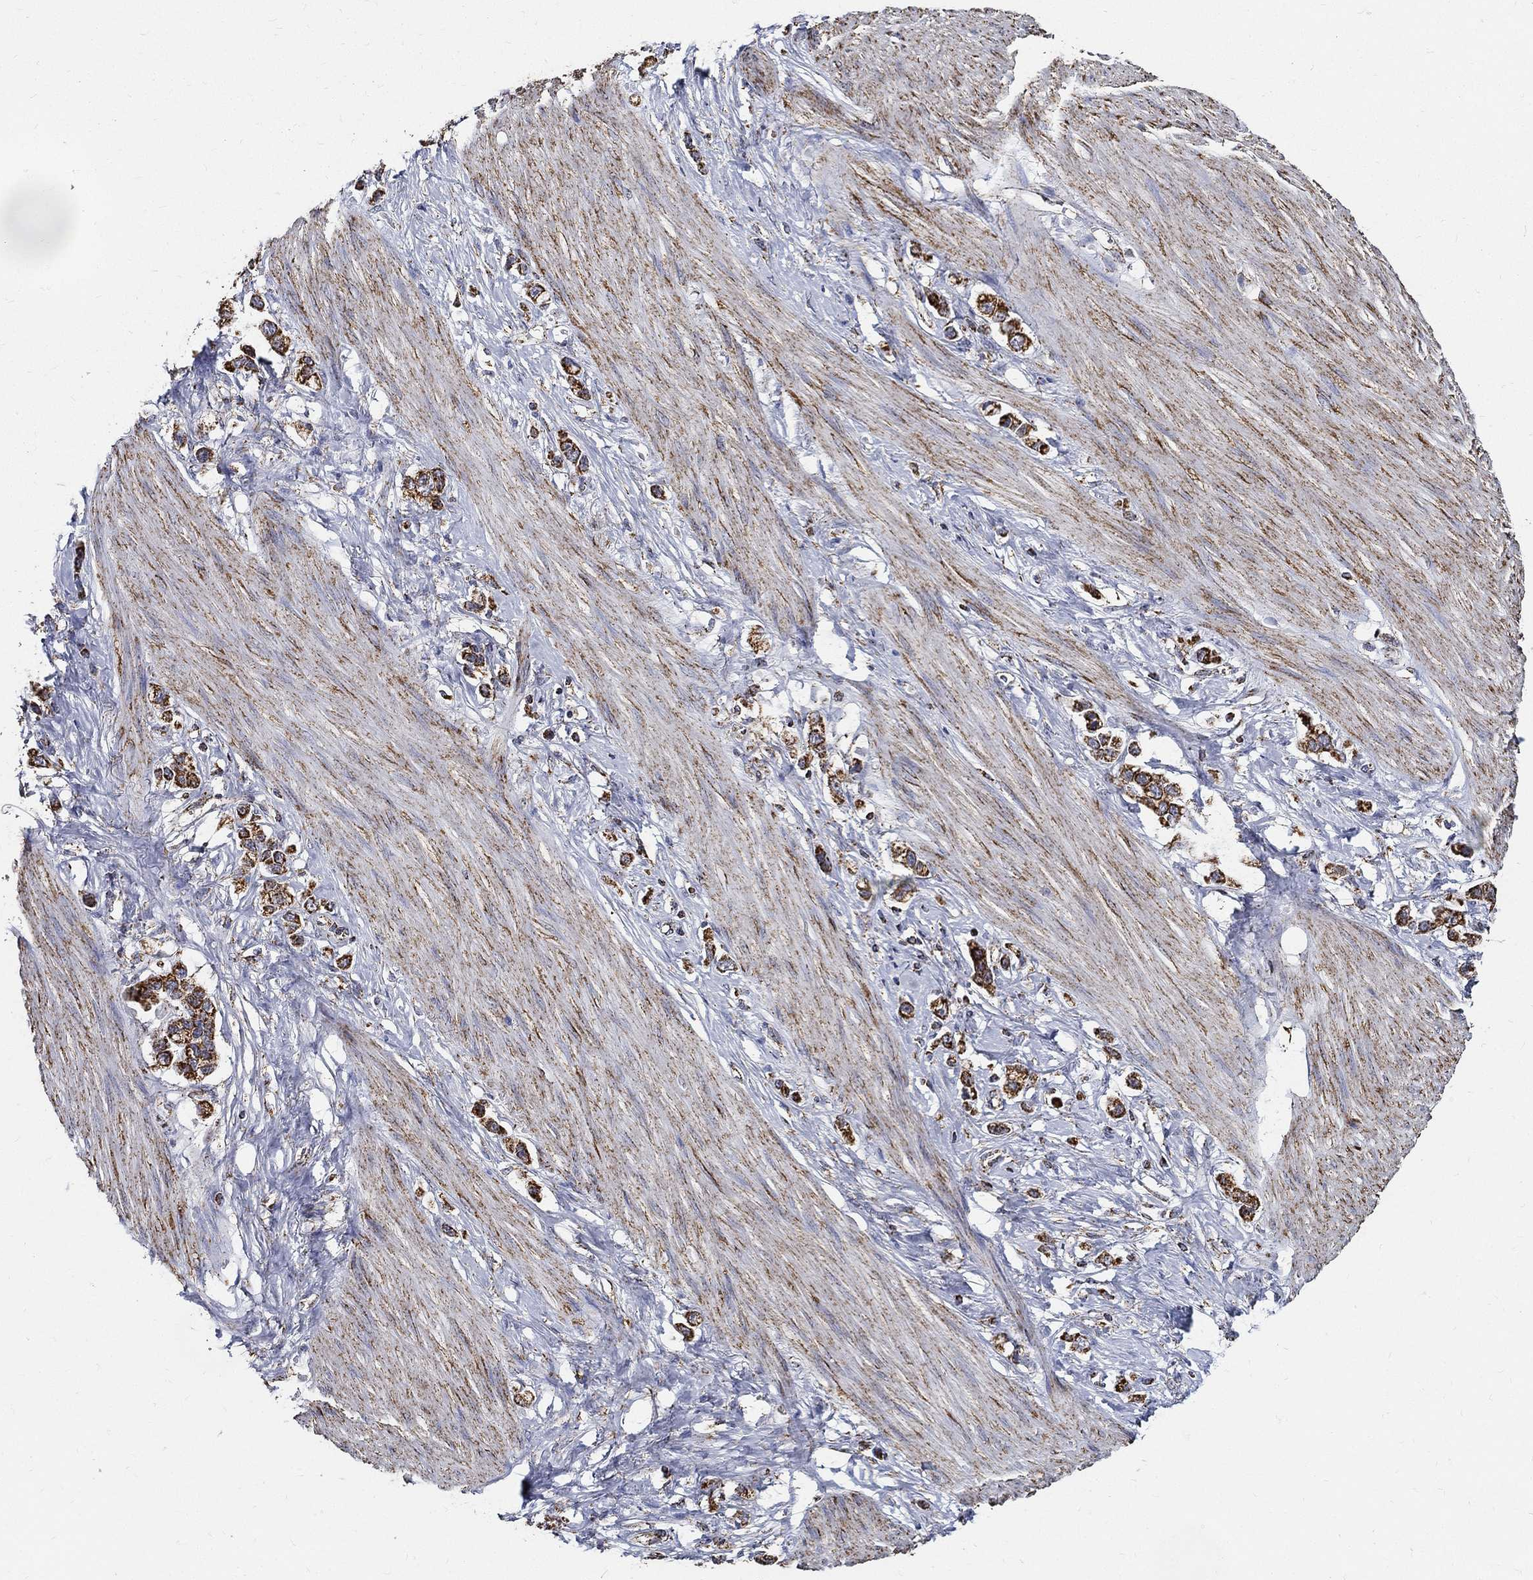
{"staining": {"intensity": "strong", "quantity": ">75%", "location": "cytoplasmic/membranous"}, "tissue": "stomach cancer", "cell_type": "Tumor cells", "image_type": "cancer", "snomed": [{"axis": "morphology", "description": "Normal tissue, NOS"}, {"axis": "morphology", "description": "Adenocarcinoma, NOS"}, {"axis": "morphology", "description": "Adenocarcinoma, High grade"}, {"axis": "topography", "description": "Stomach, upper"}, {"axis": "topography", "description": "Stomach"}], "caption": "Immunohistochemistry (IHC) staining of stomach cancer (adenocarcinoma), which shows high levels of strong cytoplasmic/membranous staining in about >75% of tumor cells indicating strong cytoplasmic/membranous protein staining. The staining was performed using DAB (brown) for protein detection and nuclei were counterstained in hematoxylin (blue).", "gene": "NDUFAB1", "patient": {"sex": "female", "age": 65}}